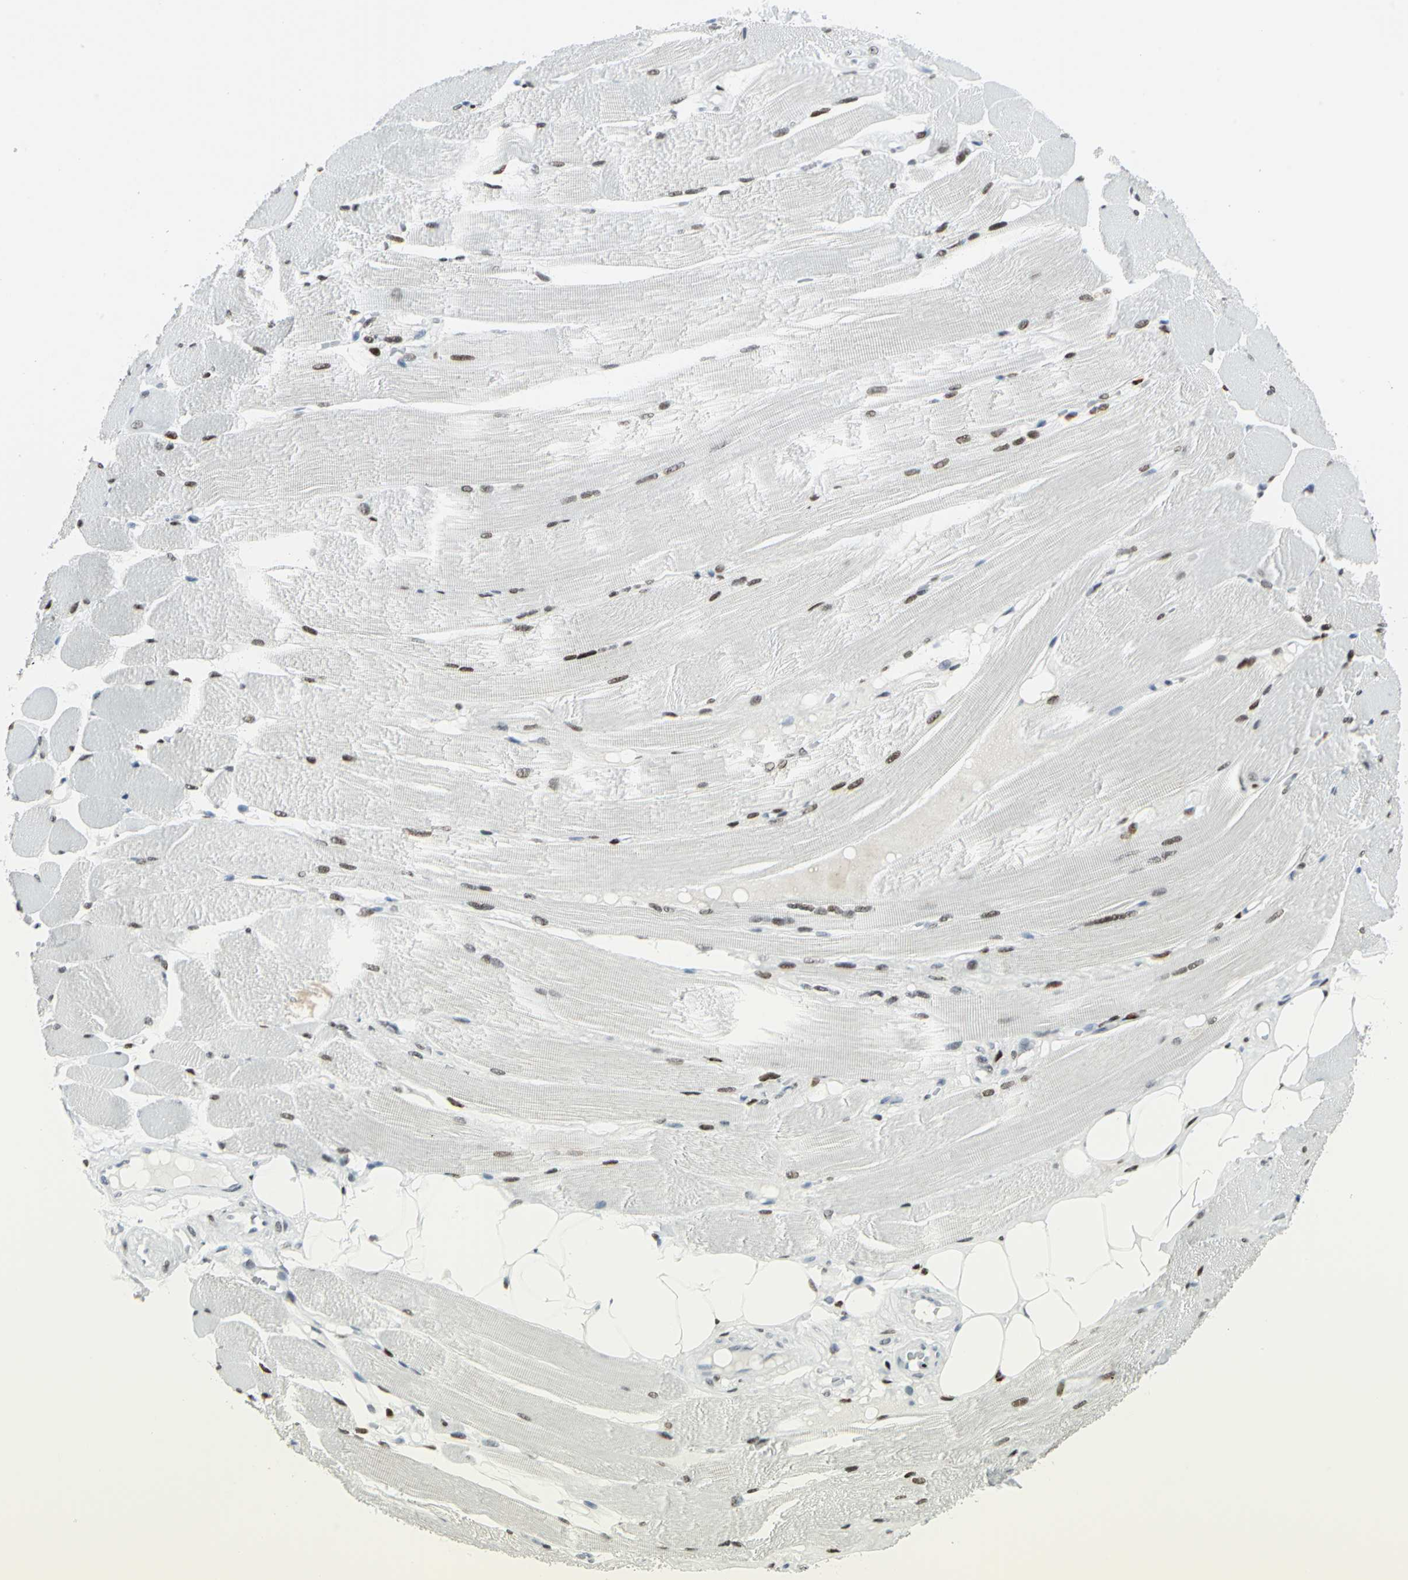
{"staining": {"intensity": "strong", "quantity": ">75%", "location": "nuclear"}, "tissue": "skeletal muscle", "cell_type": "Myocytes", "image_type": "normal", "snomed": [{"axis": "morphology", "description": "Normal tissue, NOS"}, {"axis": "topography", "description": "Skeletal muscle"}, {"axis": "topography", "description": "Peripheral nerve tissue"}], "caption": "Skeletal muscle stained for a protein (brown) displays strong nuclear positive expression in approximately >75% of myocytes.", "gene": "MEIS2", "patient": {"sex": "female", "age": 84}}